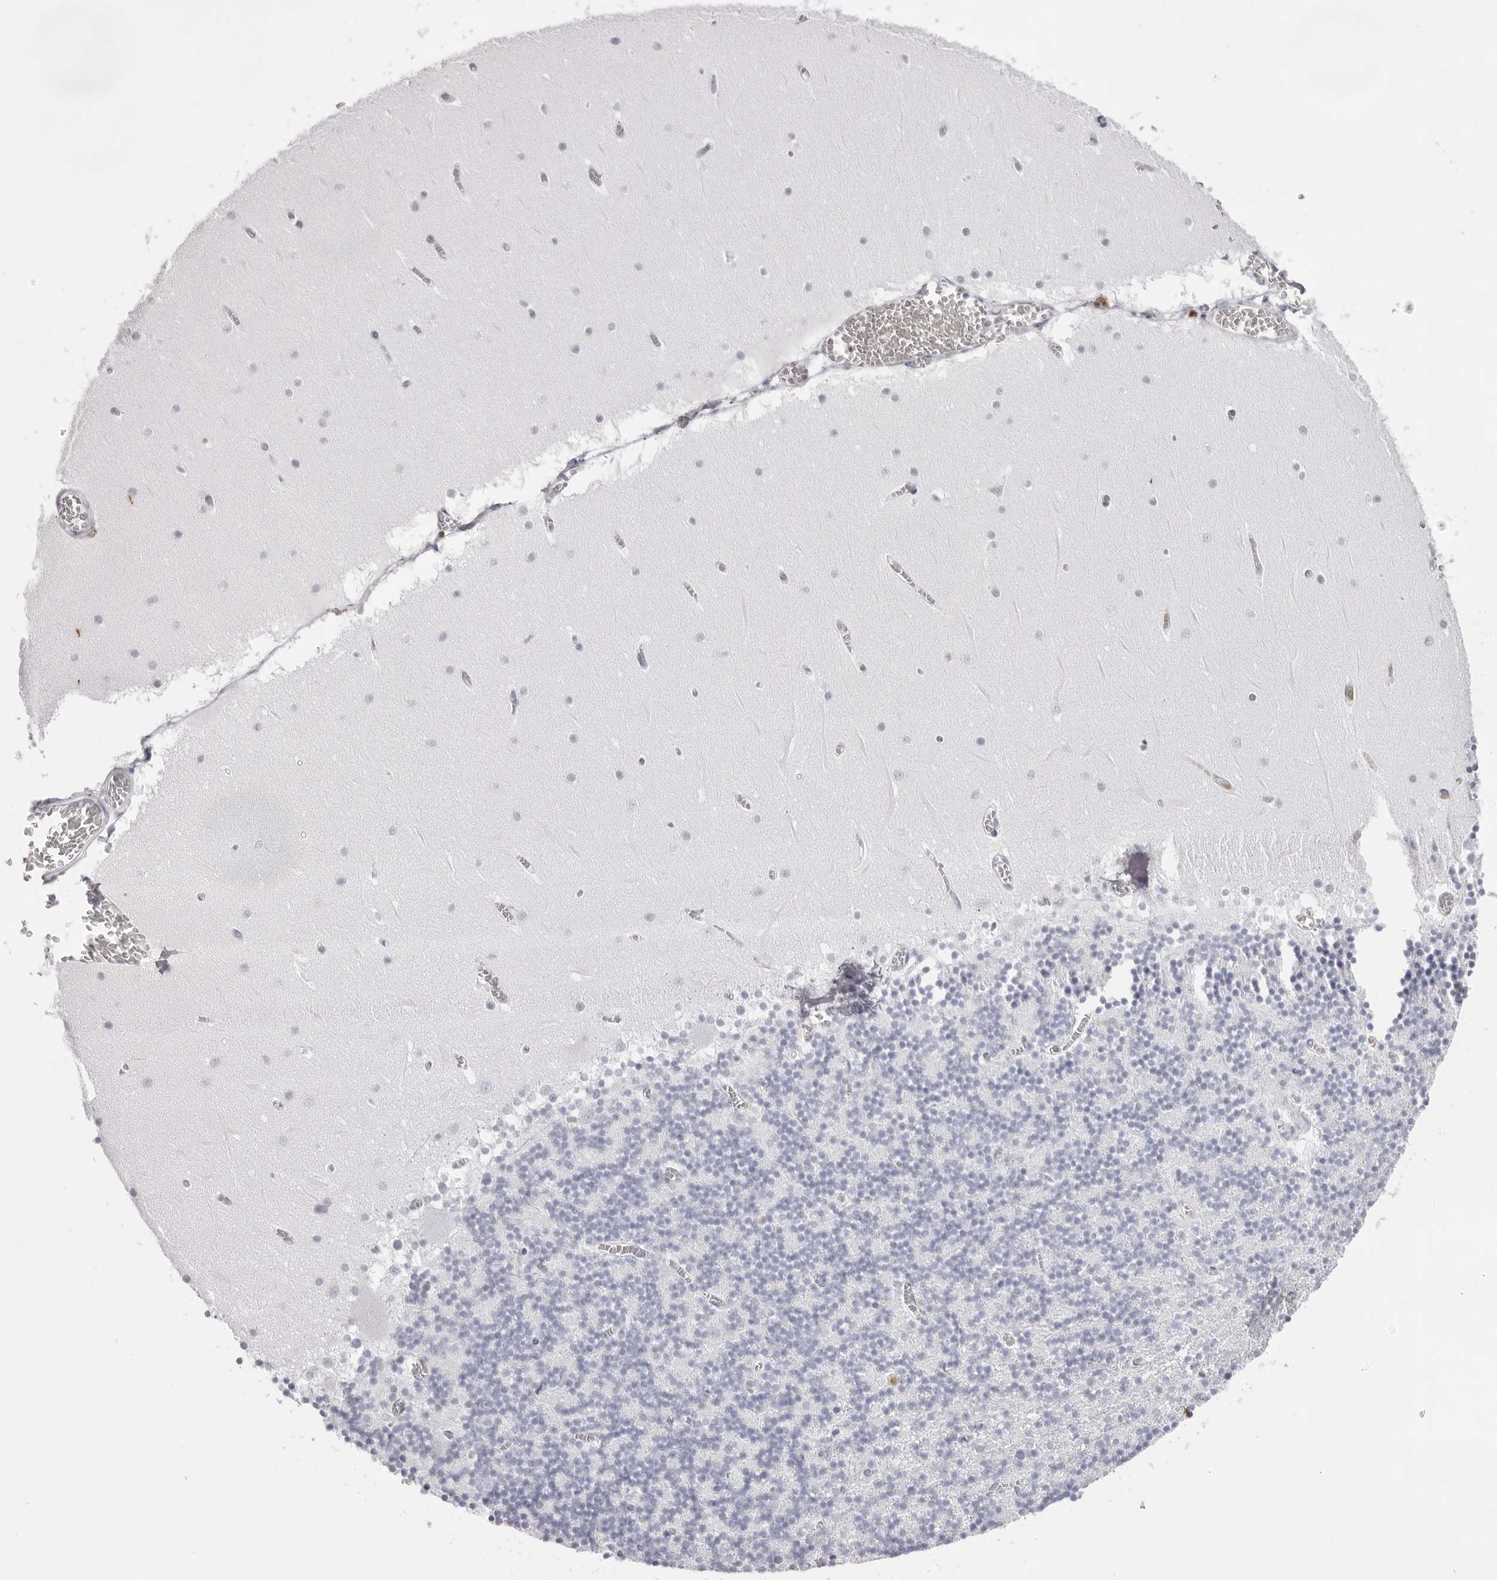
{"staining": {"intensity": "negative", "quantity": "none", "location": "none"}, "tissue": "cerebellum", "cell_type": "Cells in granular layer", "image_type": "normal", "snomed": [{"axis": "morphology", "description": "Normal tissue, NOS"}, {"axis": "topography", "description": "Cerebellum"}], "caption": "Immunohistochemistry (IHC) photomicrograph of unremarkable cerebellum: human cerebellum stained with DAB (3,3'-diaminobenzidine) exhibits no significant protein positivity in cells in granular layer.", "gene": "SPTA1", "patient": {"sex": "female", "age": 28}}